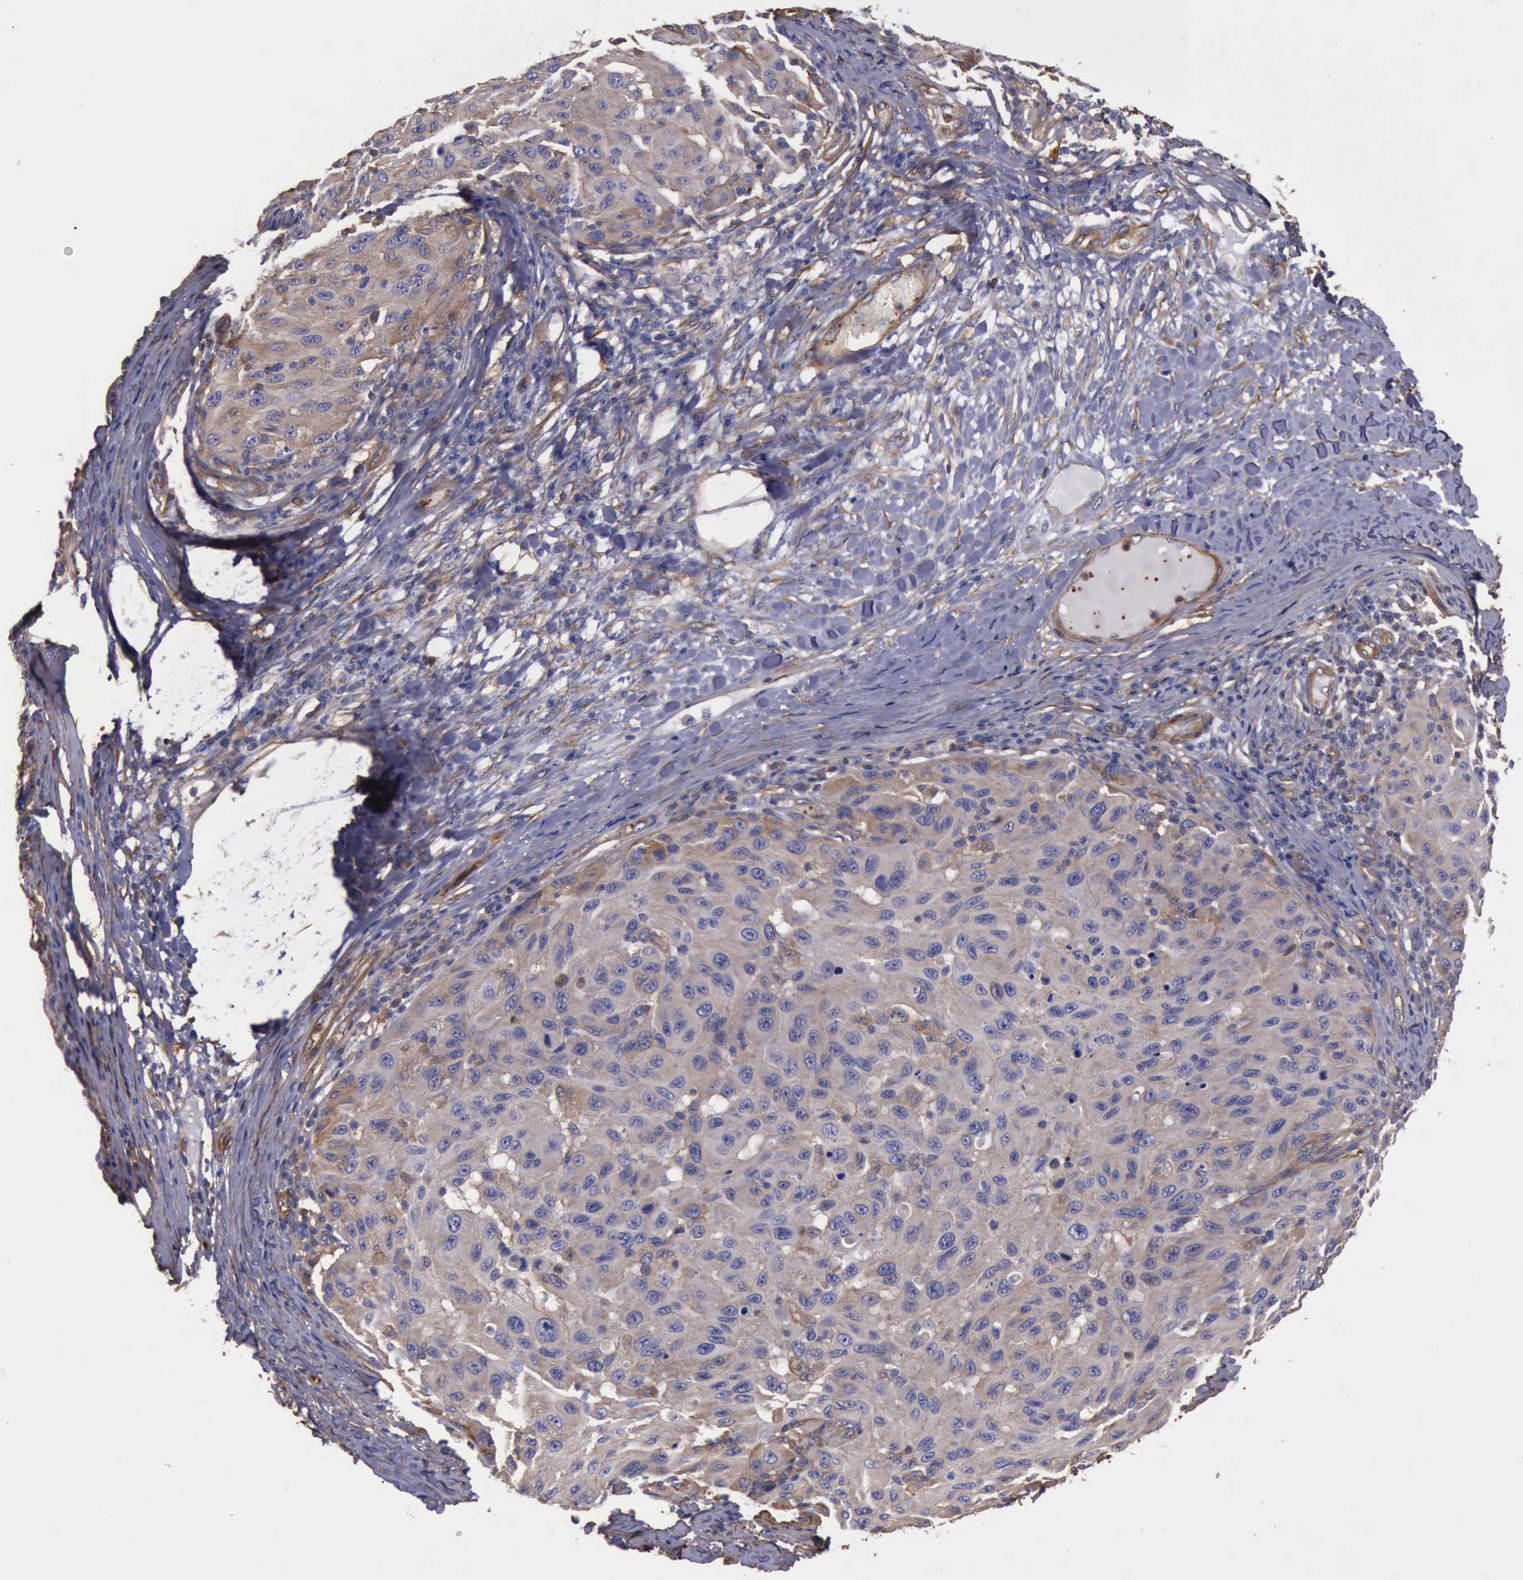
{"staining": {"intensity": "weak", "quantity": "25%-75%", "location": "cytoplasmic/membranous"}, "tissue": "melanoma", "cell_type": "Tumor cells", "image_type": "cancer", "snomed": [{"axis": "morphology", "description": "Malignant melanoma, NOS"}, {"axis": "topography", "description": "Skin"}], "caption": "The photomicrograph exhibits a brown stain indicating the presence of a protein in the cytoplasmic/membranous of tumor cells in malignant melanoma. (Stains: DAB in brown, nuclei in blue, Microscopy: brightfield microscopy at high magnification).", "gene": "FLNA", "patient": {"sex": "female", "age": 77}}